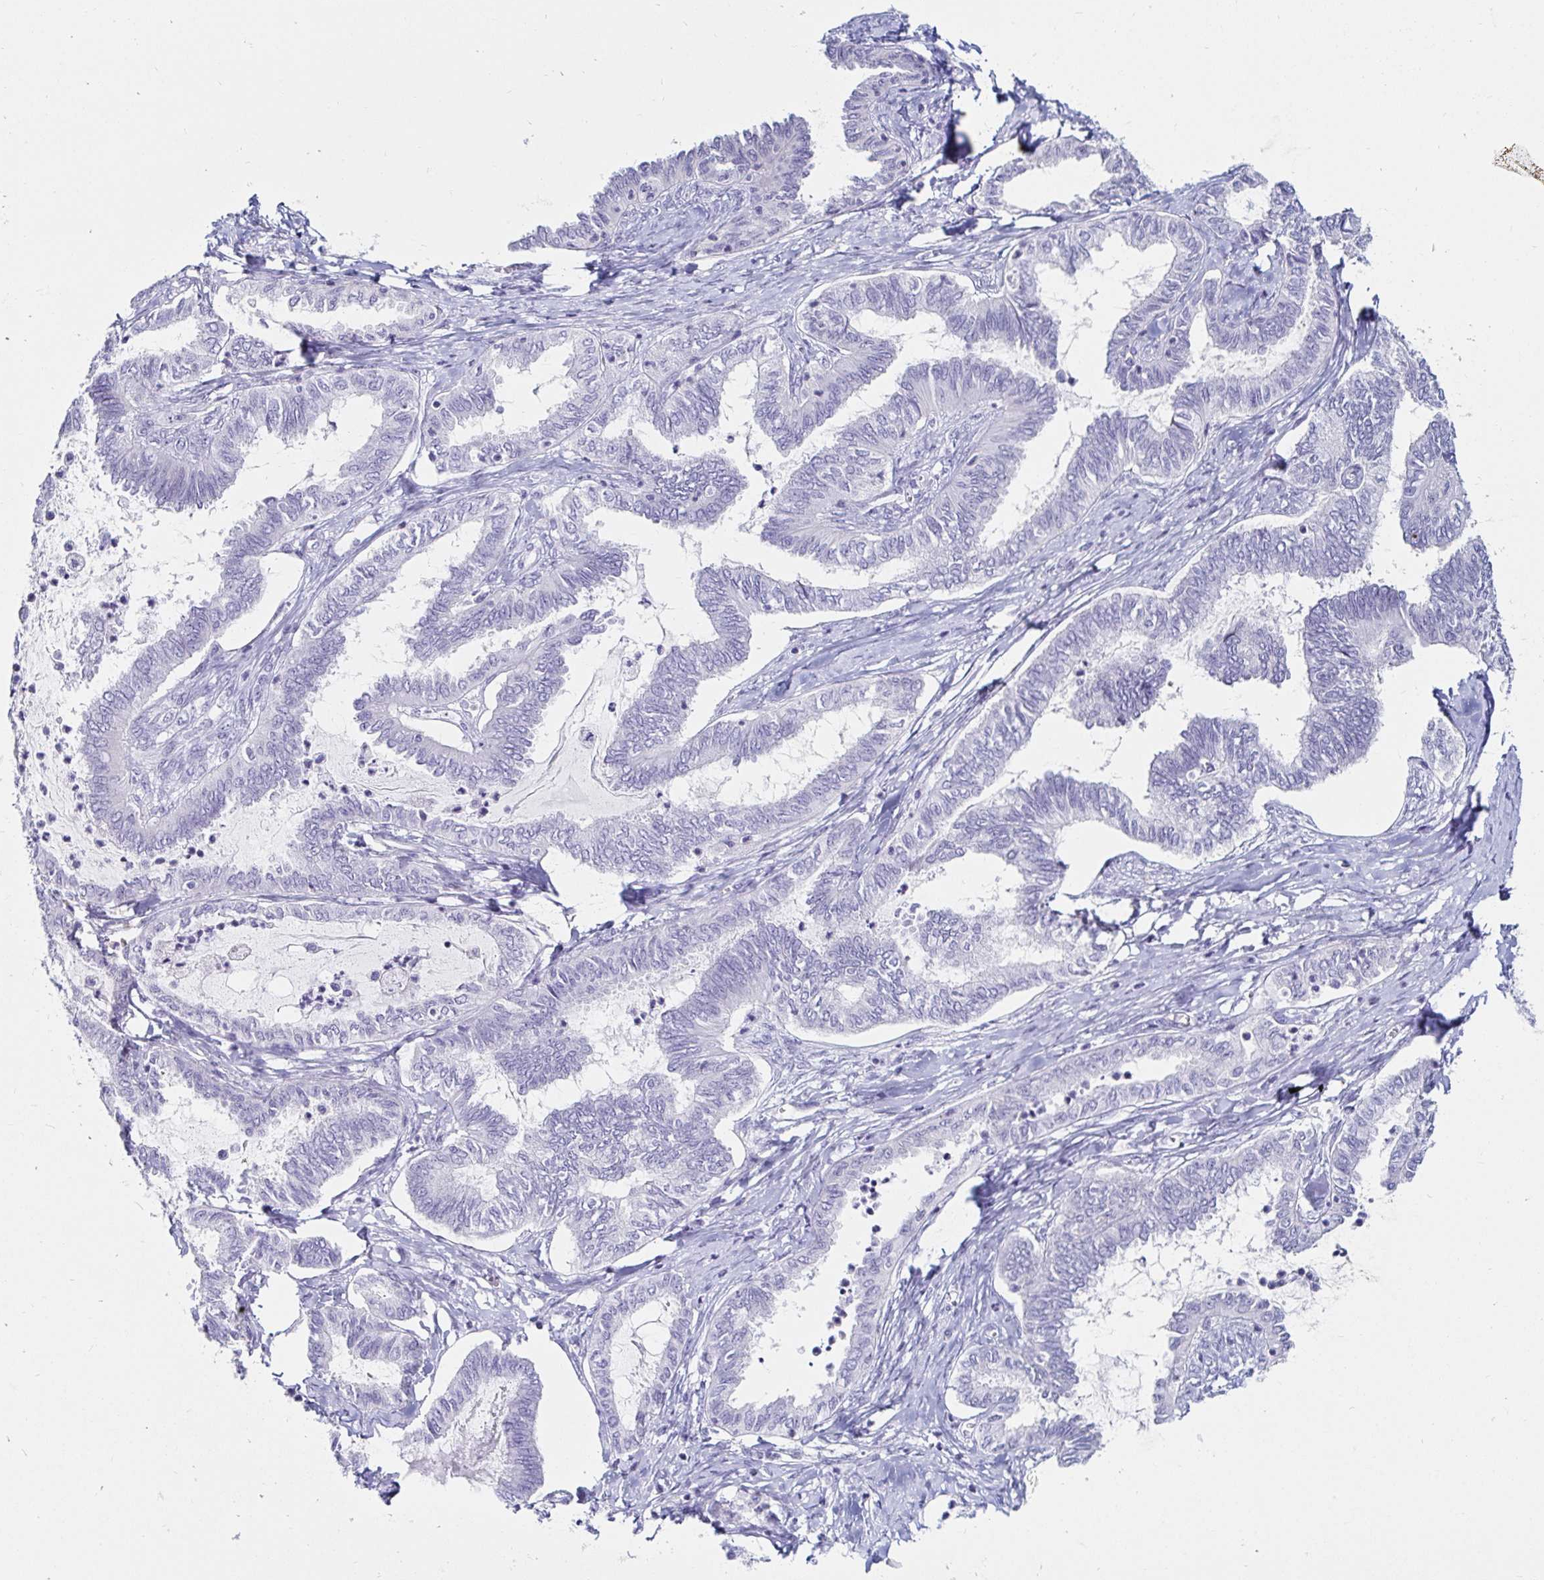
{"staining": {"intensity": "negative", "quantity": "none", "location": "none"}, "tissue": "ovarian cancer", "cell_type": "Tumor cells", "image_type": "cancer", "snomed": [{"axis": "morphology", "description": "Carcinoma, endometroid"}, {"axis": "topography", "description": "Ovary"}], "caption": "Immunohistochemistry of human ovarian endometroid carcinoma shows no staining in tumor cells. (Stains: DAB (3,3'-diaminobenzidine) immunohistochemistry (IHC) with hematoxylin counter stain, Microscopy: brightfield microscopy at high magnification).", "gene": "C4orf17", "patient": {"sex": "female", "age": 70}}